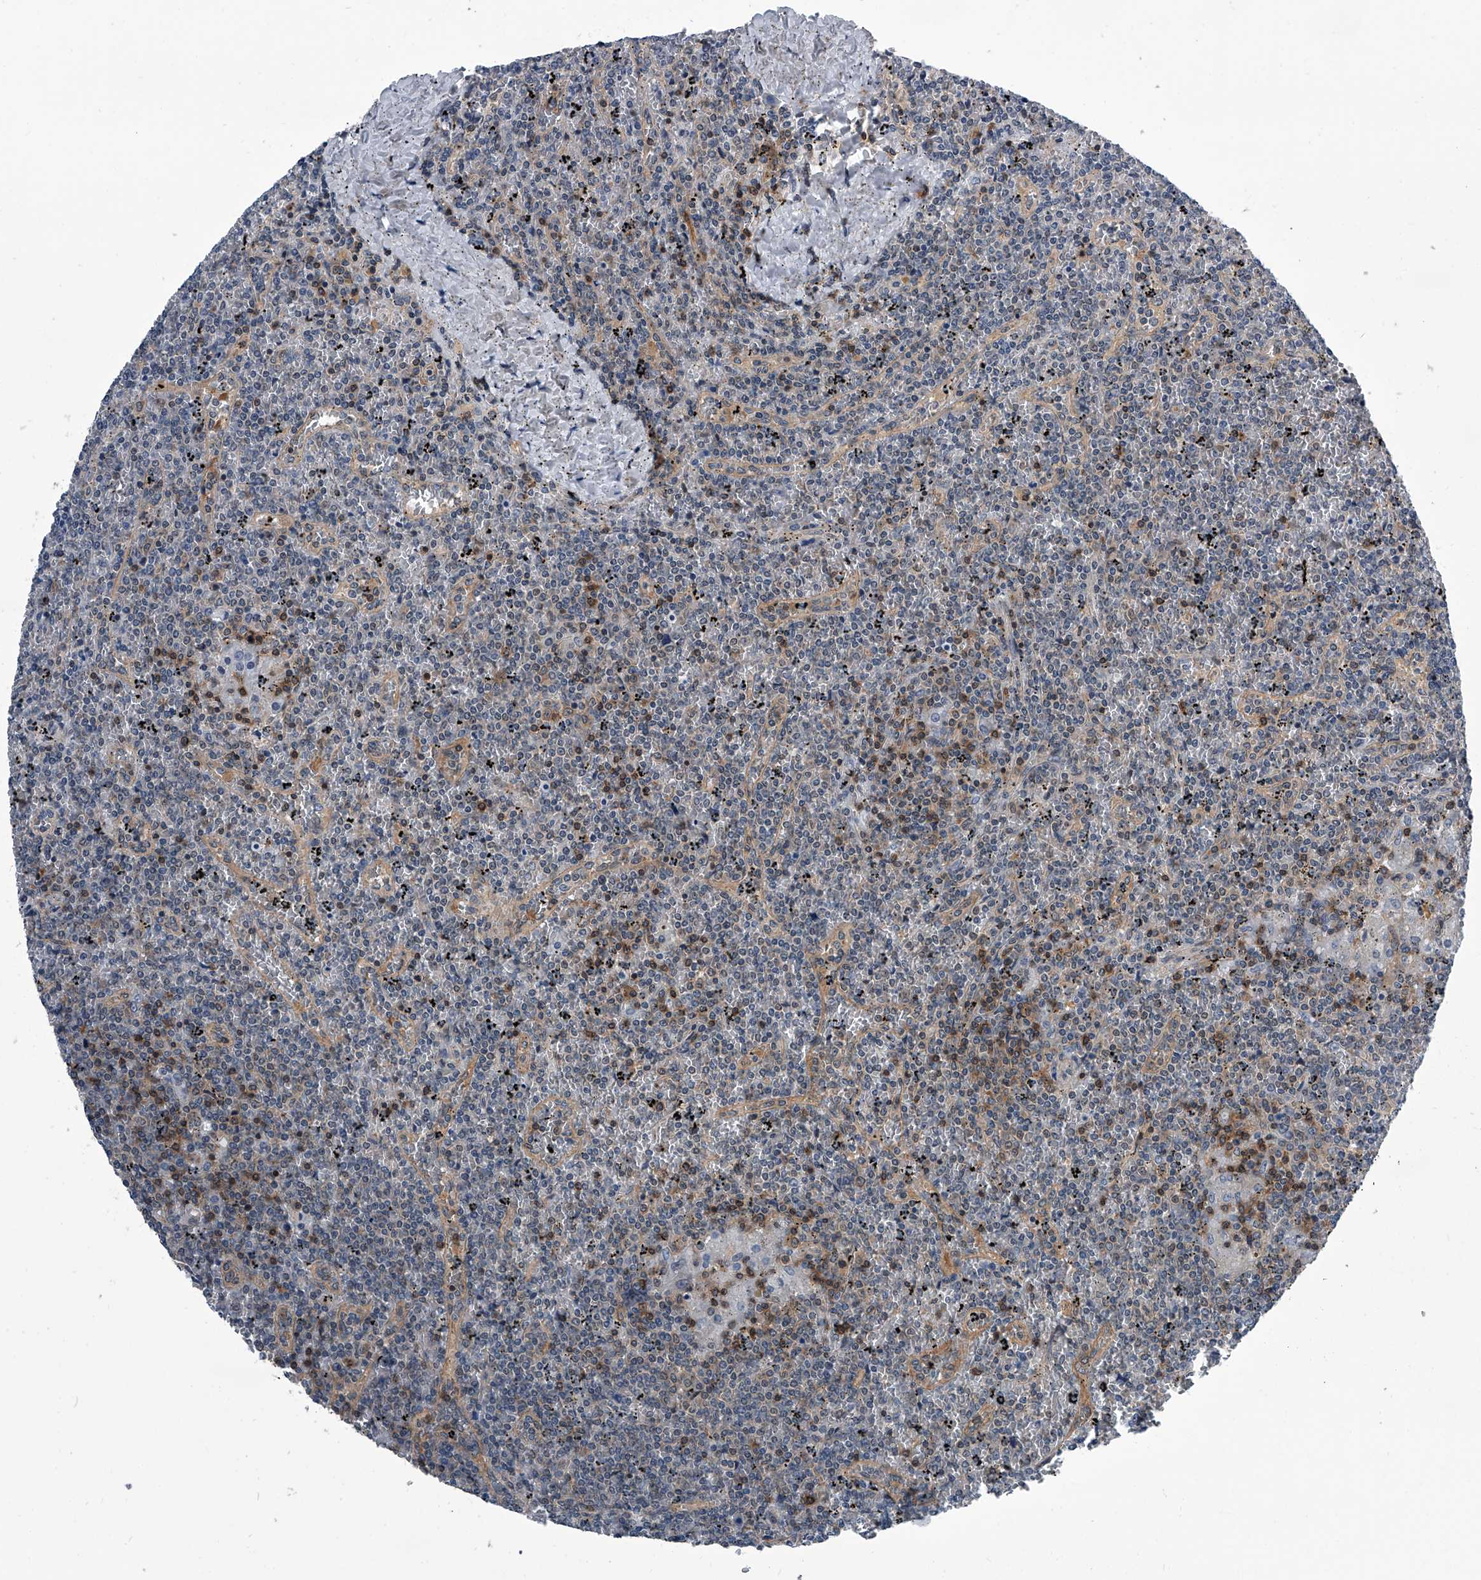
{"staining": {"intensity": "negative", "quantity": "none", "location": "none"}, "tissue": "lymphoma", "cell_type": "Tumor cells", "image_type": "cancer", "snomed": [{"axis": "morphology", "description": "Malignant lymphoma, non-Hodgkin's type, Low grade"}, {"axis": "topography", "description": "Spleen"}], "caption": "High magnification brightfield microscopy of lymphoma stained with DAB (3,3'-diaminobenzidine) (brown) and counterstained with hematoxylin (blue): tumor cells show no significant staining.", "gene": "PPP2R5D", "patient": {"sex": "female", "age": 19}}